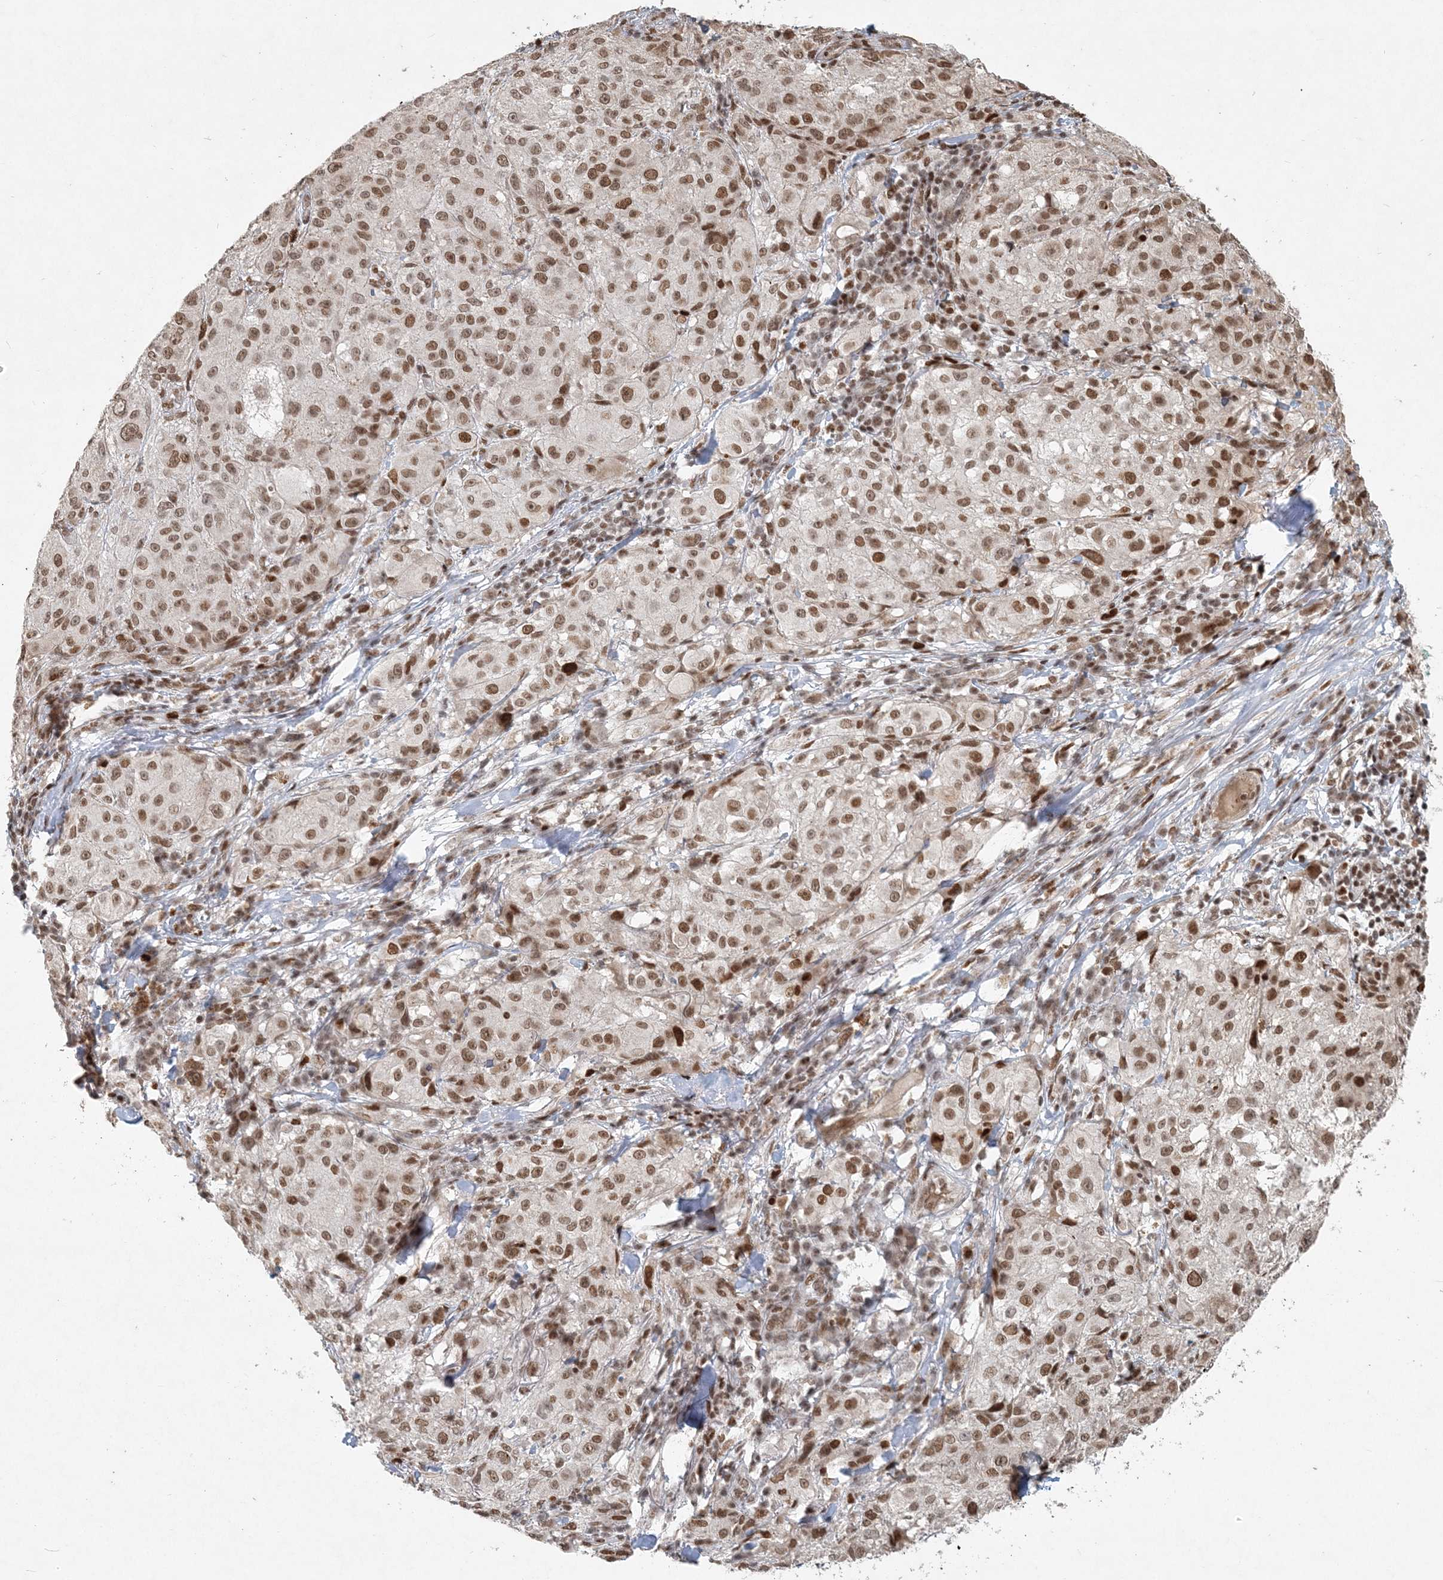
{"staining": {"intensity": "moderate", "quantity": ">75%", "location": "nuclear"}, "tissue": "melanoma", "cell_type": "Tumor cells", "image_type": "cancer", "snomed": [{"axis": "morphology", "description": "Necrosis, NOS"}, {"axis": "morphology", "description": "Malignant melanoma, NOS"}, {"axis": "topography", "description": "Skin"}], "caption": "Protein analysis of melanoma tissue exhibits moderate nuclear expression in approximately >75% of tumor cells. (DAB IHC, brown staining for protein, blue staining for nuclei).", "gene": "BAZ1B", "patient": {"sex": "female", "age": 87}}